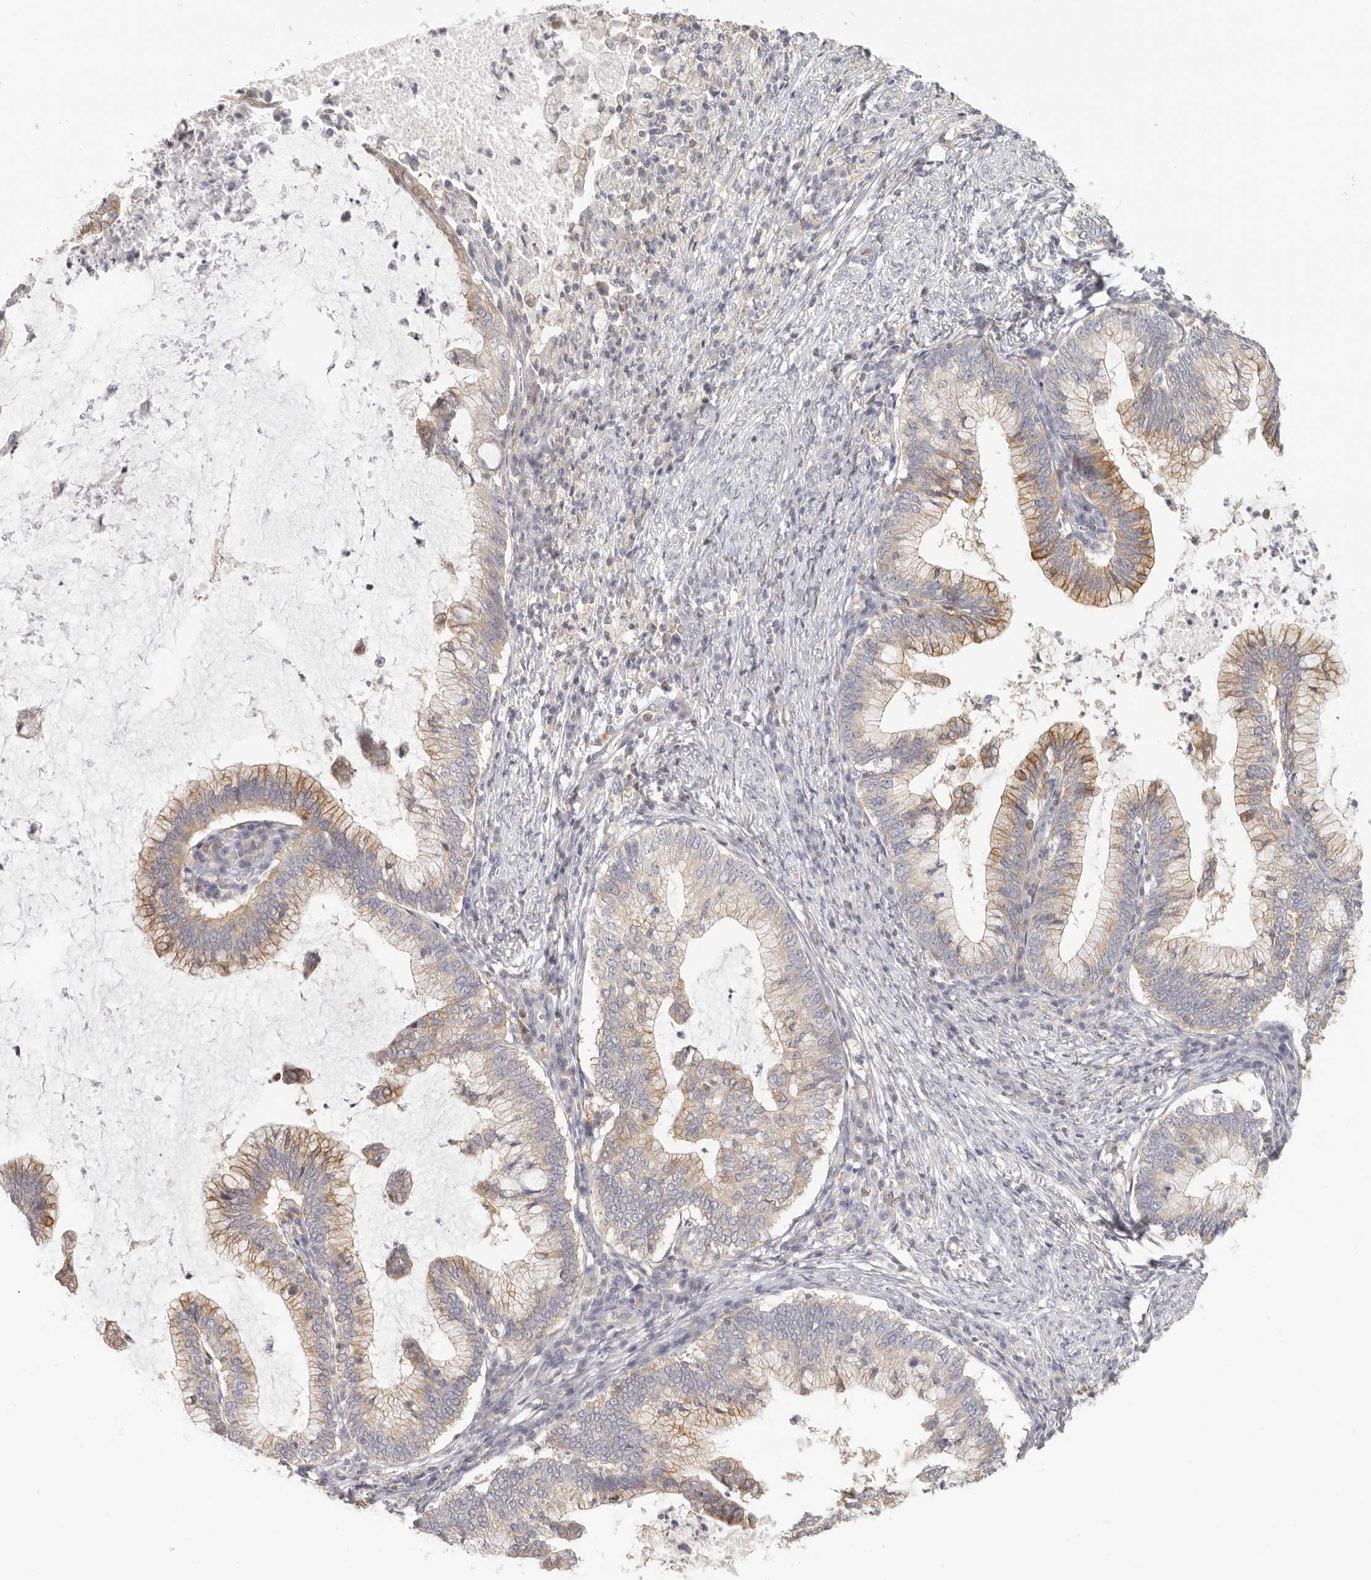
{"staining": {"intensity": "moderate", "quantity": "25%-75%", "location": "cytoplasmic/membranous"}, "tissue": "cervical cancer", "cell_type": "Tumor cells", "image_type": "cancer", "snomed": [{"axis": "morphology", "description": "Adenocarcinoma, NOS"}, {"axis": "topography", "description": "Cervix"}], "caption": "Immunohistochemical staining of cervical adenocarcinoma reveals medium levels of moderate cytoplasmic/membranous protein staining in about 25%-75% of tumor cells.", "gene": "ANXA9", "patient": {"sex": "female", "age": 36}}